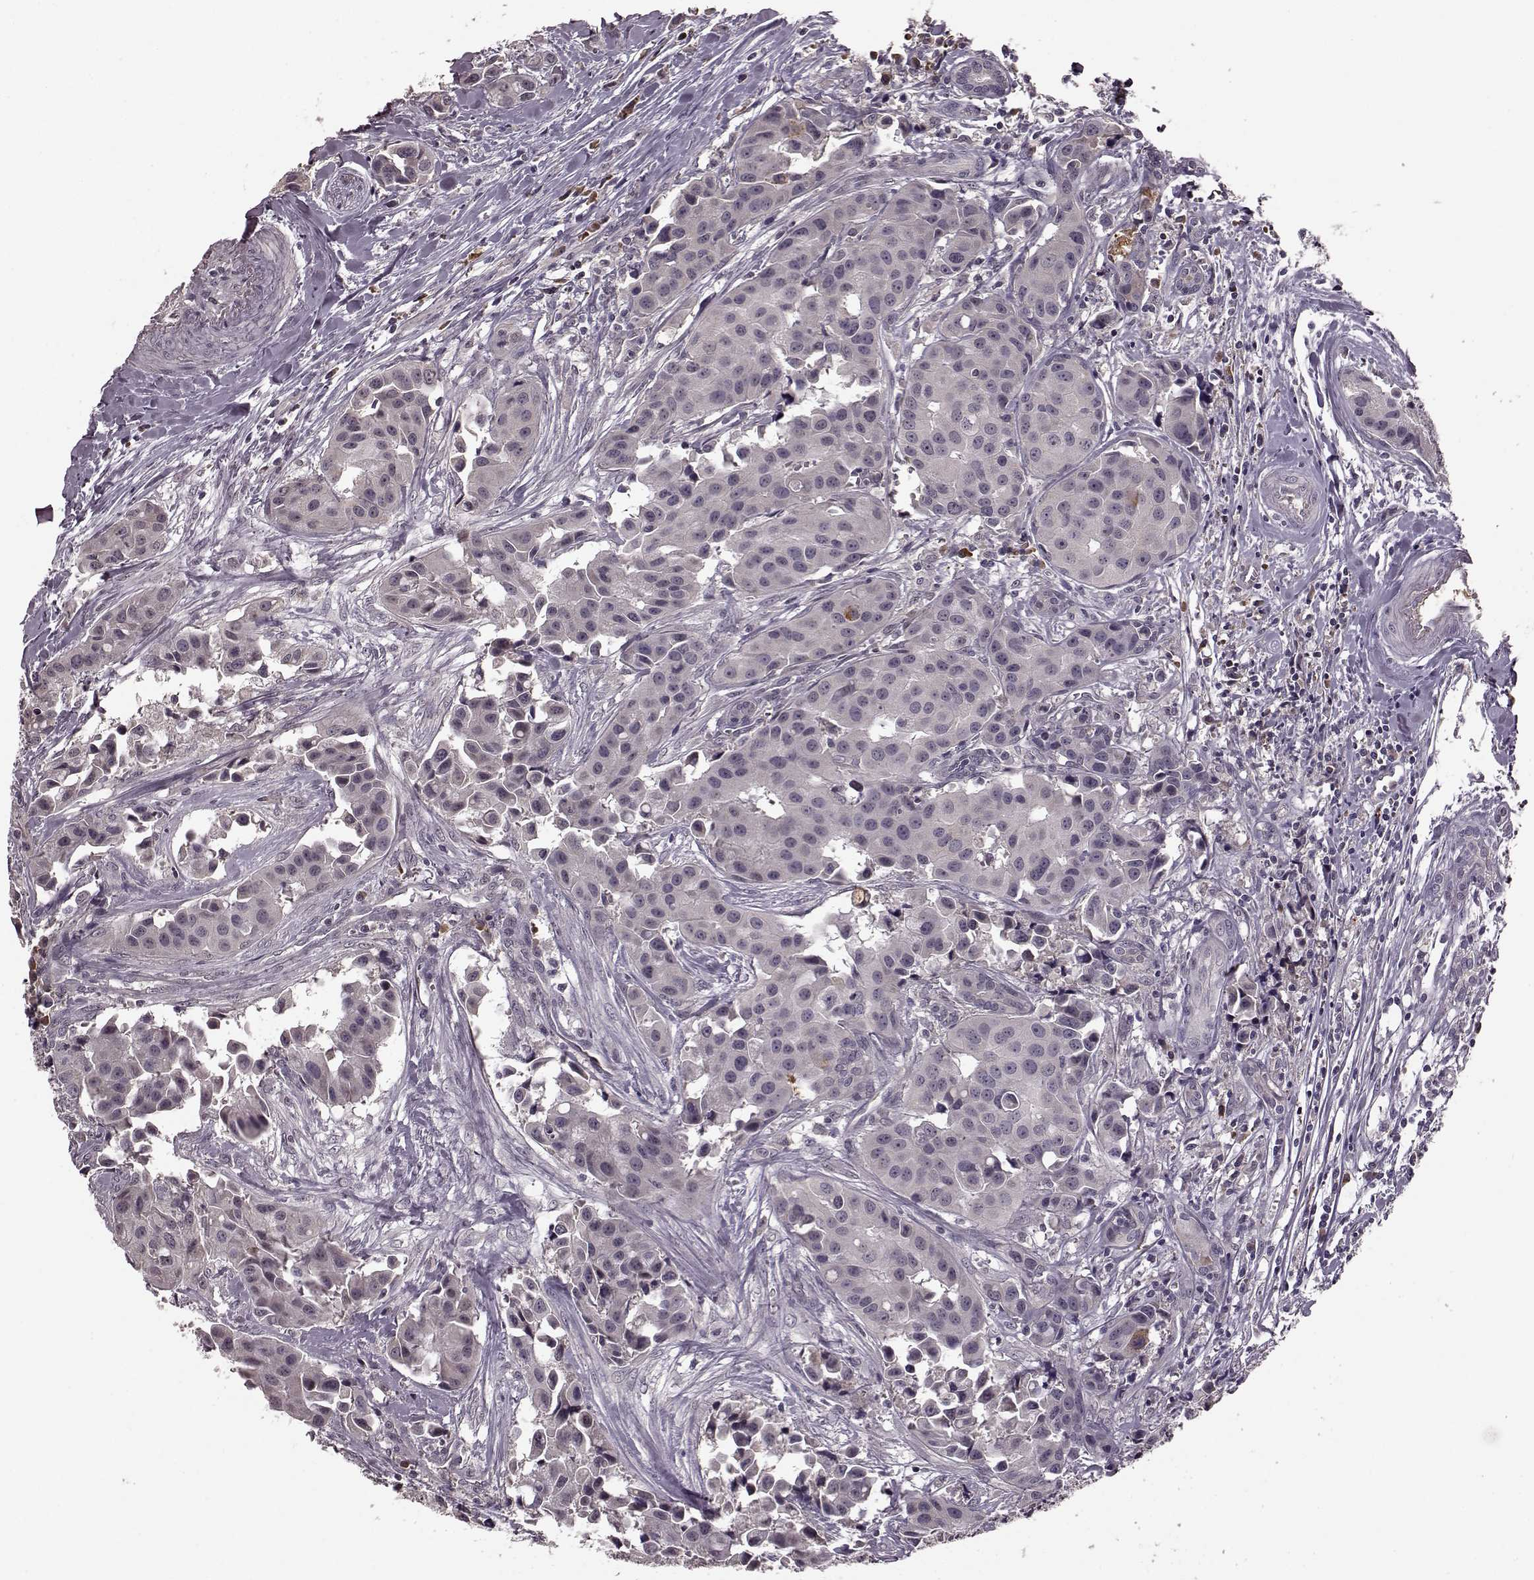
{"staining": {"intensity": "negative", "quantity": "none", "location": "none"}, "tissue": "head and neck cancer", "cell_type": "Tumor cells", "image_type": "cancer", "snomed": [{"axis": "morphology", "description": "Adenocarcinoma, NOS"}, {"axis": "topography", "description": "Head-Neck"}], "caption": "A high-resolution histopathology image shows immunohistochemistry staining of adenocarcinoma (head and neck), which displays no significant positivity in tumor cells.", "gene": "NRL", "patient": {"sex": "male", "age": 76}}